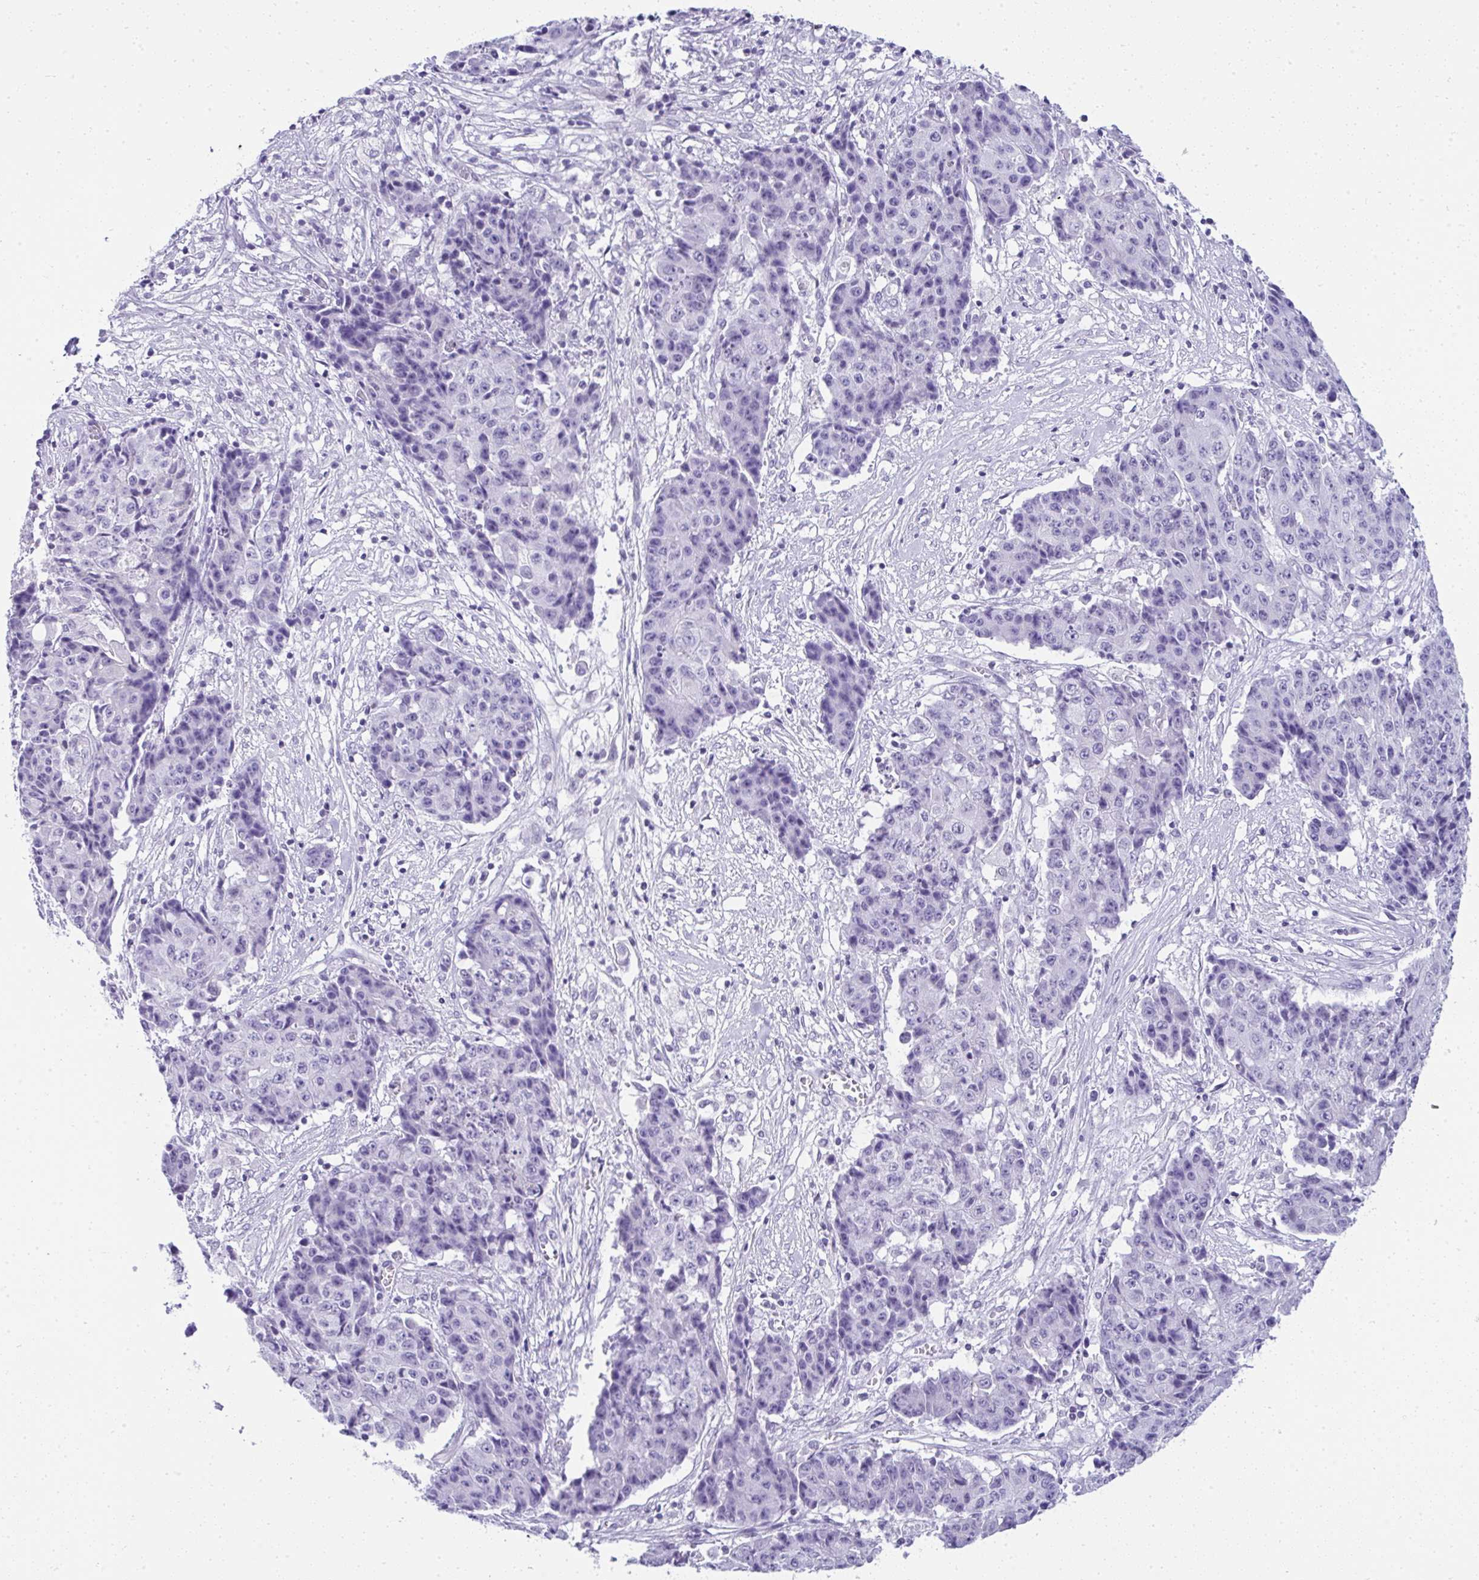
{"staining": {"intensity": "negative", "quantity": "none", "location": "none"}, "tissue": "ovarian cancer", "cell_type": "Tumor cells", "image_type": "cancer", "snomed": [{"axis": "morphology", "description": "Carcinoma, endometroid"}, {"axis": "topography", "description": "Ovary"}], "caption": "Immunohistochemistry of human ovarian cancer (endometroid carcinoma) exhibits no expression in tumor cells. Brightfield microscopy of IHC stained with DAB (brown) and hematoxylin (blue), captured at high magnification.", "gene": "RNF183", "patient": {"sex": "female", "age": 42}}